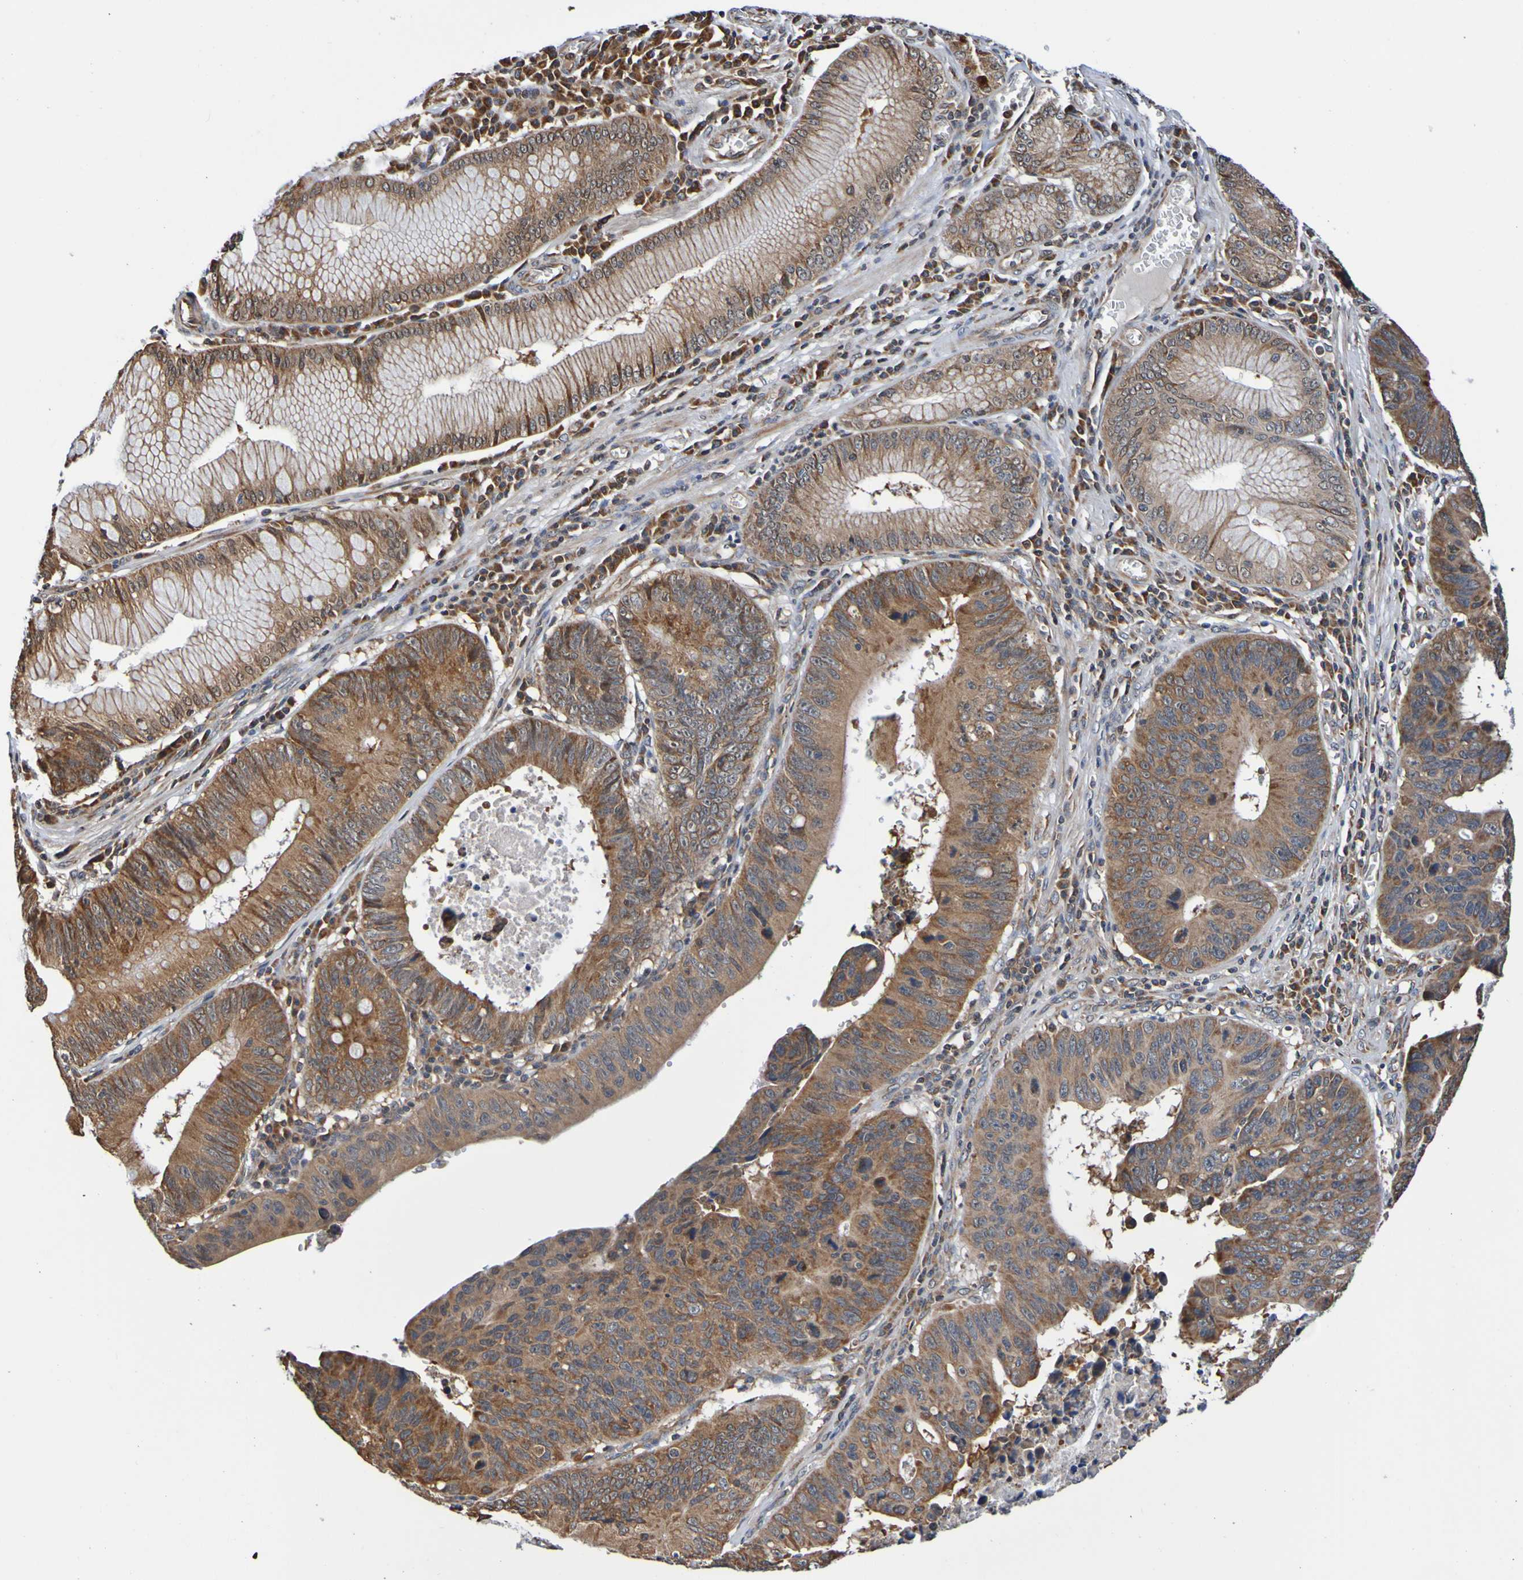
{"staining": {"intensity": "strong", "quantity": ">75%", "location": "cytoplasmic/membranous"}, "tissue": "stomach cancer", "cell_type": "Tumor cells", "image_type": "cancer", "snomed": [{"axis": "morphology", "description": "Adenocarcinoma, NOS"}, {"axis": "topography", "description": "Stomach"}], "caption": "A photomicrograph showing strong cytoplasmic/membranous staining in about >75% of tumor cells in stomach cancer, as visualized by brown immunohistochemical staining.", "gene": "AXIN1", "patient": {"sex": "male", "age": 59}}